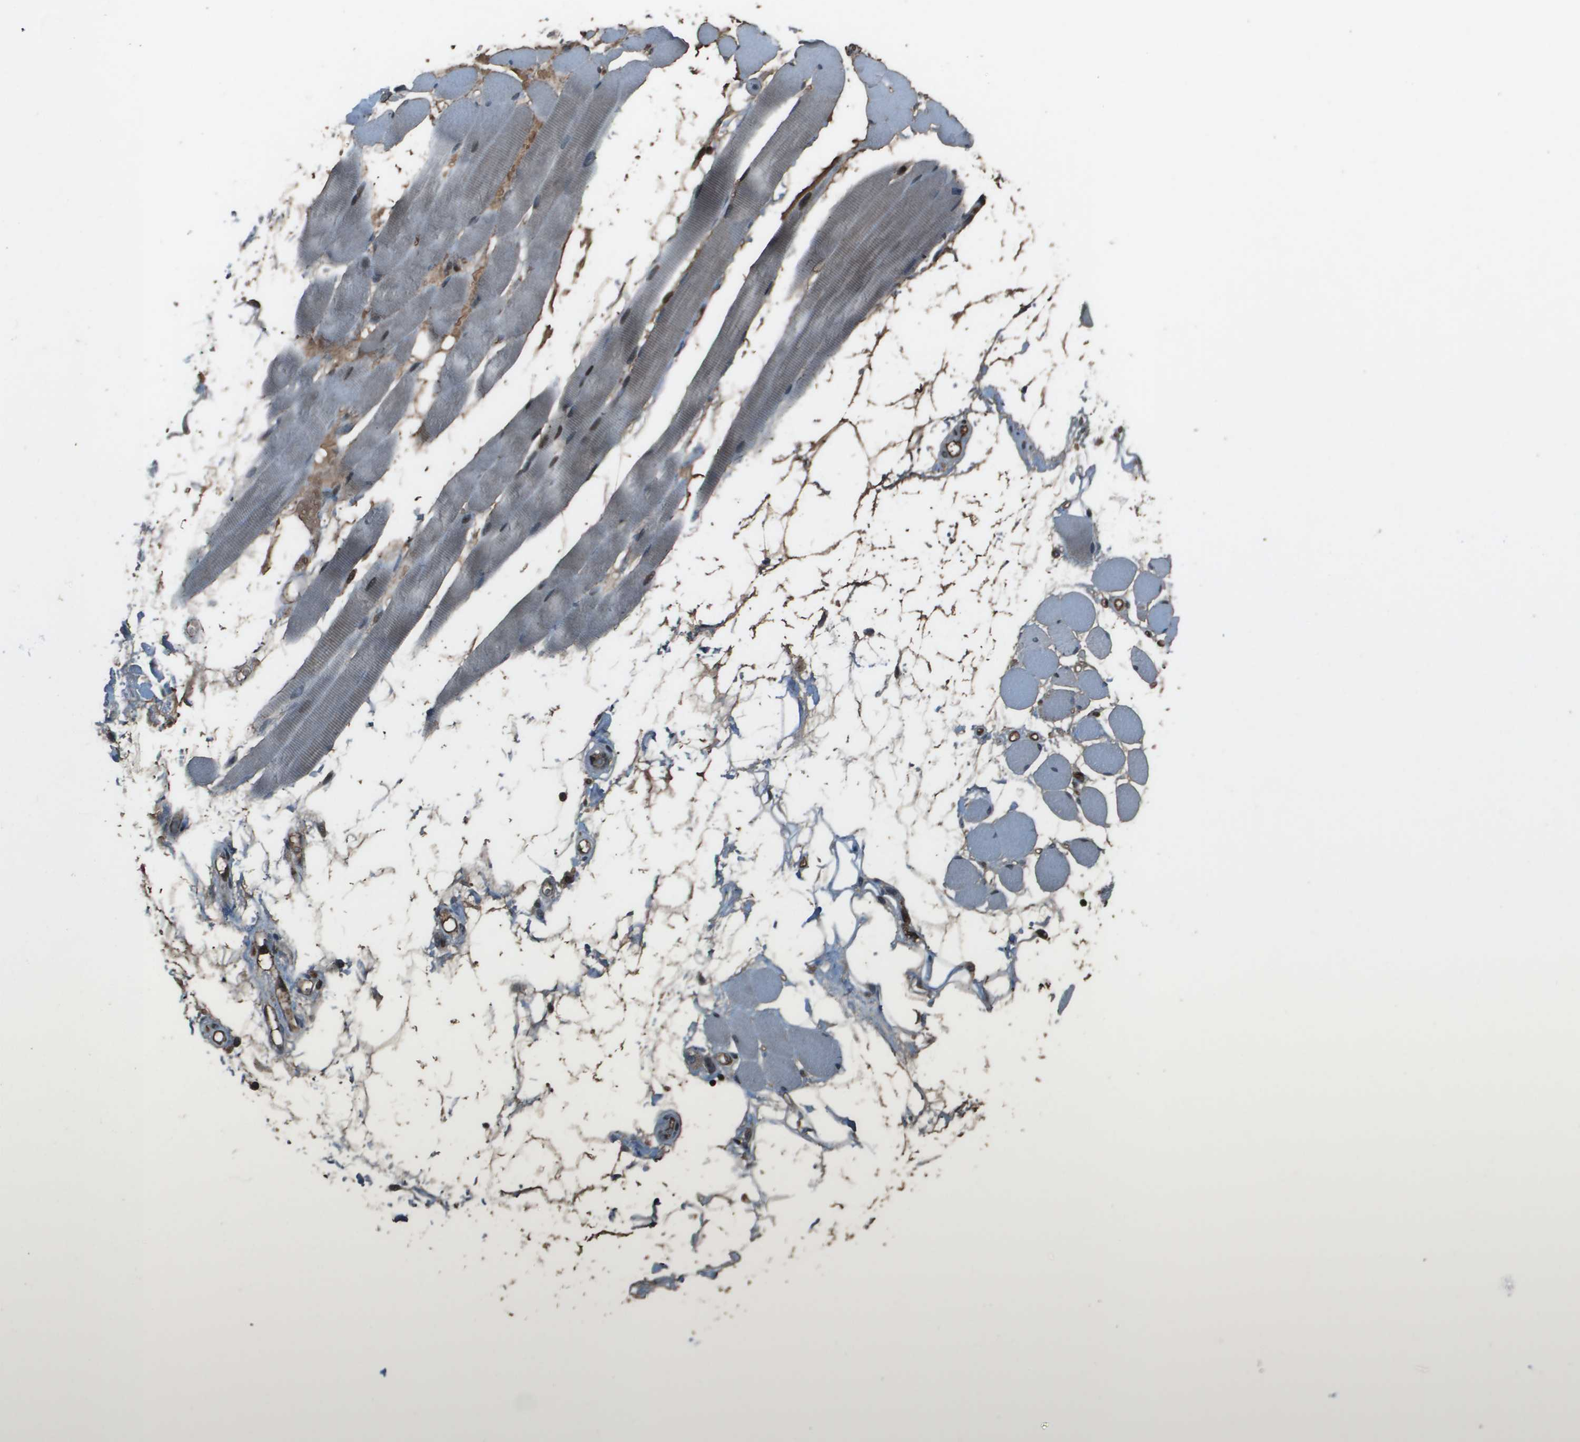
{"staining": {"intensity": "negative", "quantity": "none", "location": "none"}, "tissue": "skeletal muscle", "cell_type": "Myocytes", "image_type": "normal", "snomed": [{"axis": "morphology", "description": "Normal tissue, NOS"}, {"axis": "topography", "description": "Skeletal muscle"}, {"axis": "topography", "description": "Peripheral nerve tissue"}], "caption": "Myocytes show no significant staining in benign skeletal muscle. (Brightfield microscopy of DAB immunohistochemistry (IHC) at high magnification).", "gene": "CXCL12", "patient": {"sex": "female", "age": 84}}